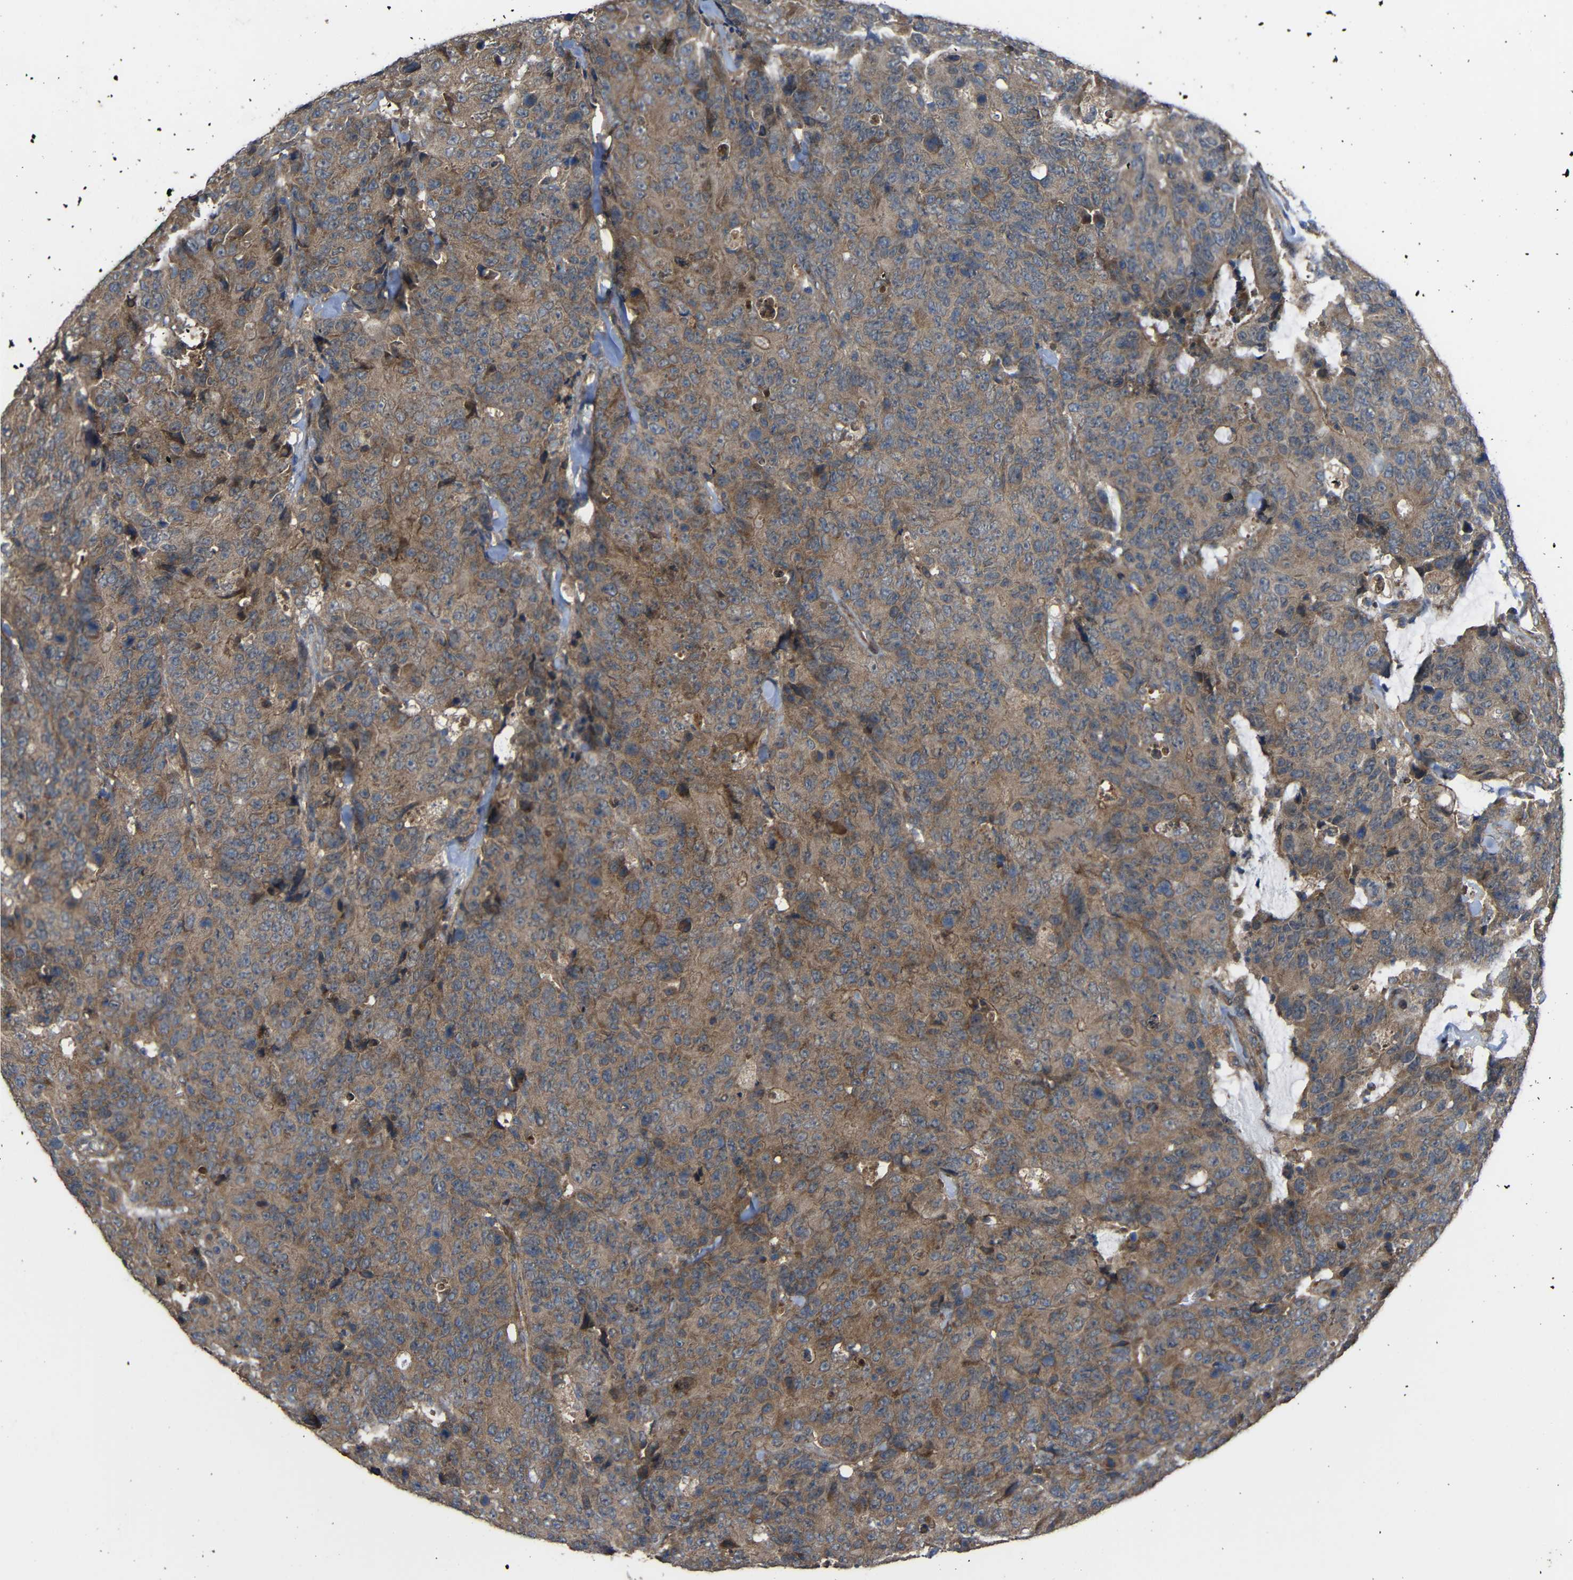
{"staining": {"intensity": "moderate", "quantity": ">75%", "location": "cytoplasmic/membranous"}, "tissue": "colorectal cancer", "cell_type": "Tumor cells", "image_type": "cancer", "snomed": [{"axis": "morphology", "description": "Adenocarcinoma, NOS"}, {"axis": "topography", "description": "Colon"}], "caption": "This is a histology image of immunohistochemistry (IHC) staining of colorectal adenocarcinoma, which shows moderate positivity in the cytoplasmic/membranous of tumor cells.", "gene": "CHST9", "patient": {"sex": "female", "age": 86}}